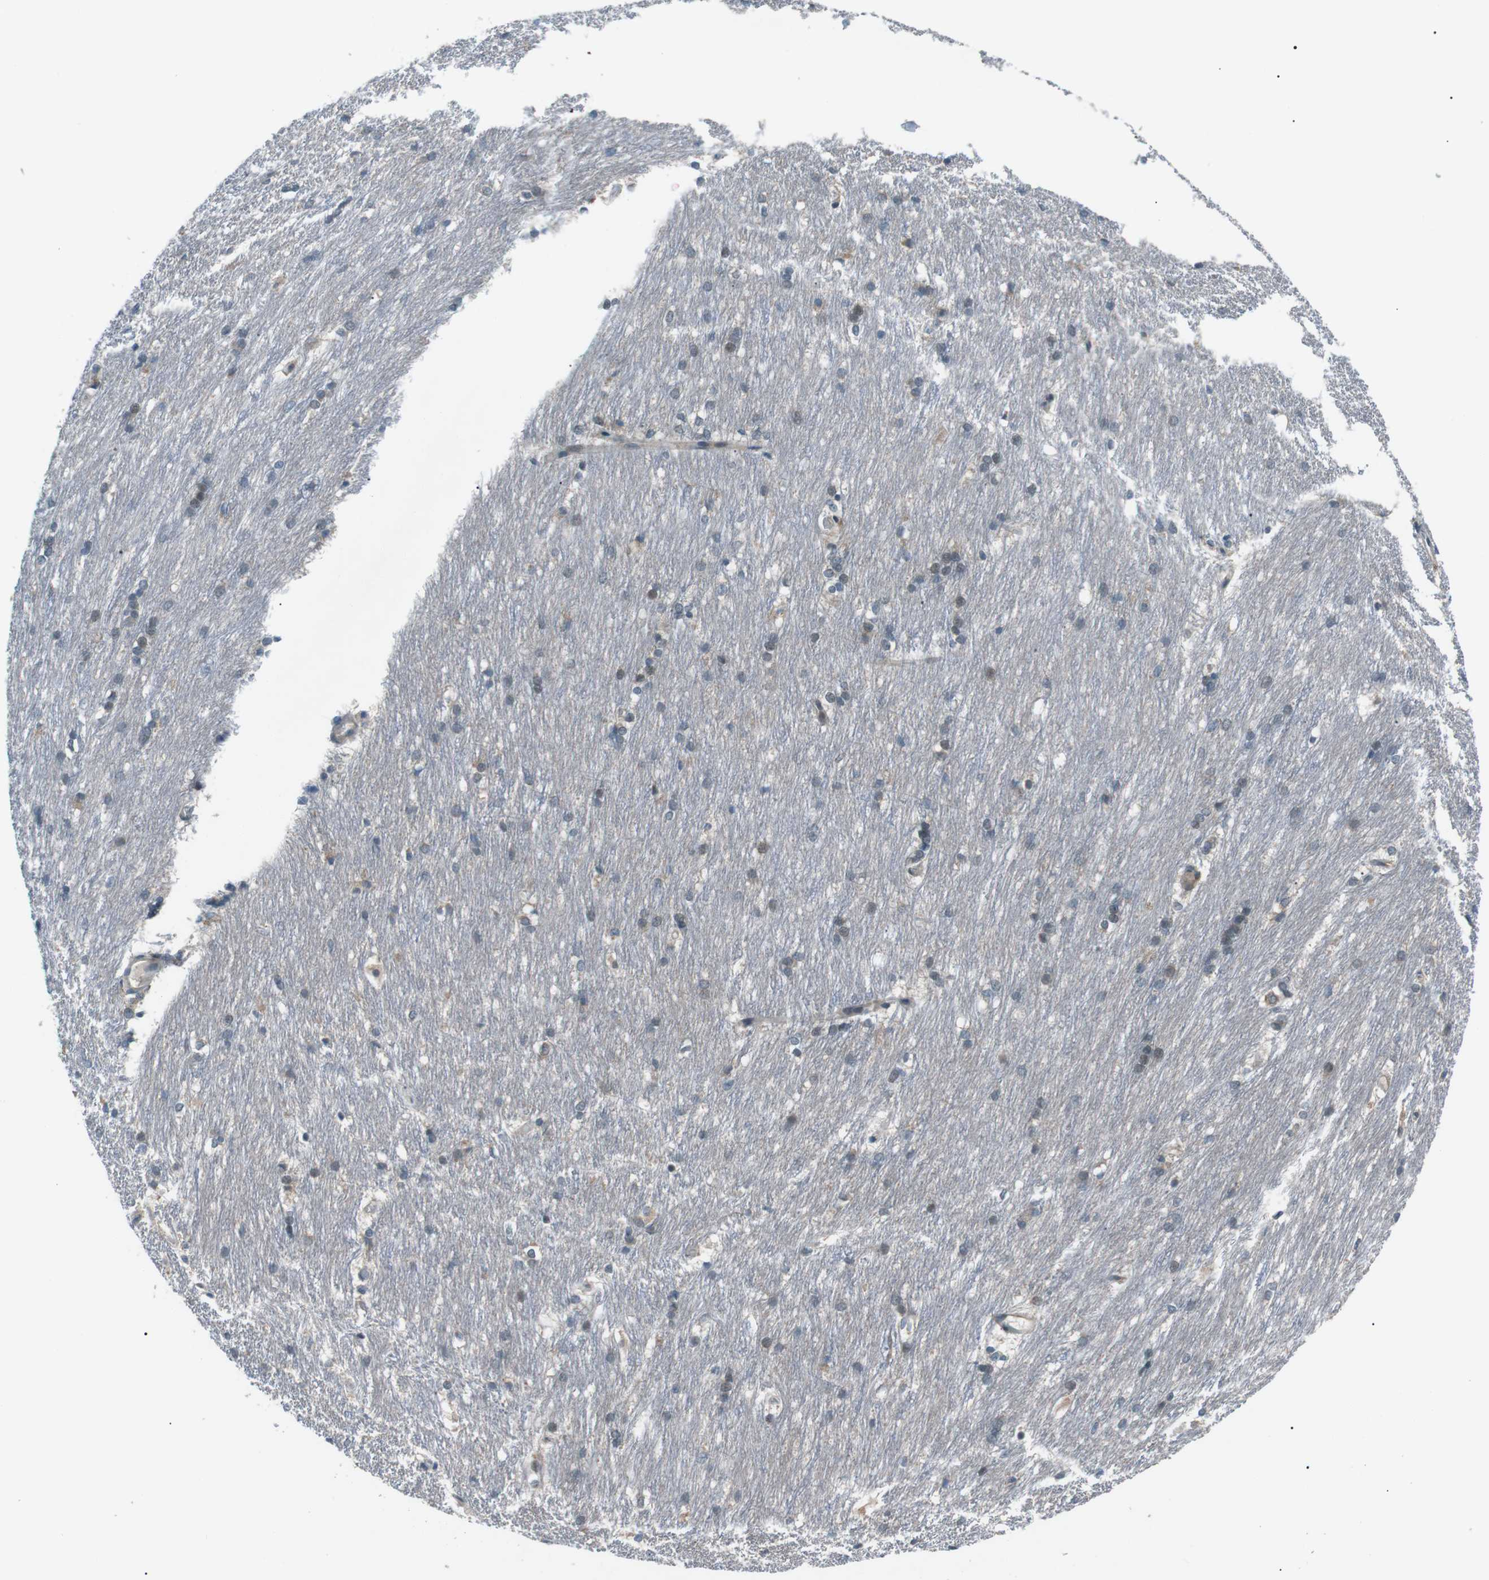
{"staining": {"intensity": "moderate", "quantity": "<25%", "location": "cytoplasmic/membranous"}, "tissue": "caudate", "cell_type": "Glial cells", "image_type": "normal", "snomed": [{"axis": "morphology", "description": "Normal tissue, NOS"}, {"axis": "topography", "description": "Lateral ventricle wall"}], "caption": "The micrograph reveals staining of unremarkable caudate, revealing moderate cytoplasmic/membranous protein expression (brown color) within glial cells. (Stains: DAB in brown, nuclei in blue, Microscopy: brightfield microscopy at high magnification).", "gene": "LRIG2", "patient": {"sex": "female", "age": 19}}